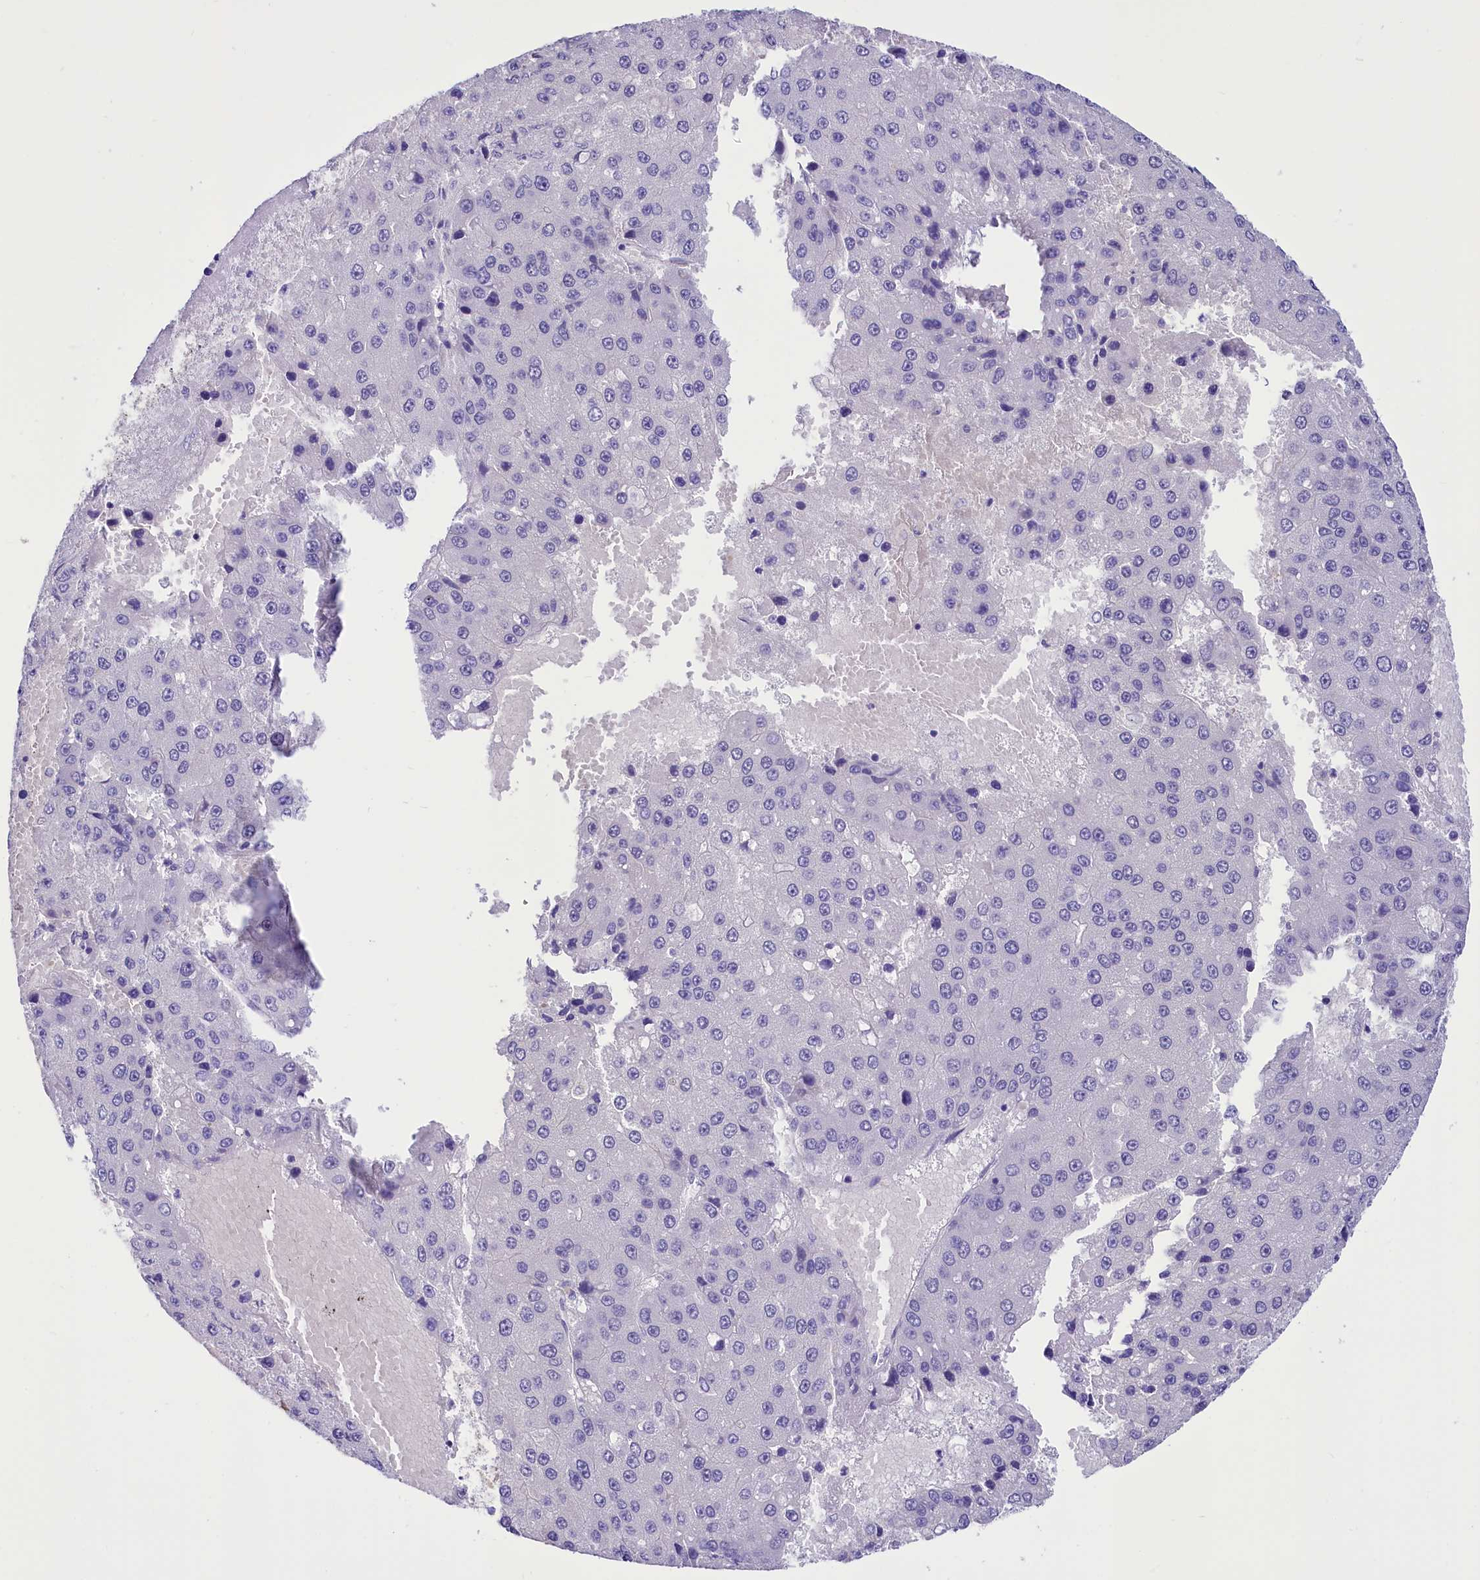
{"staining": {"intensity": "negative", "quantity": "none", "location": "none"}, "tissue": "liver cancer", "cell_type": "Tumor cells", "image_type": "cancer", "snomed": [{"axis": "morphology", "description": "Carcinoma, Hepatocellular, NOS"}, {"axis": "topography", "description": "Liver"}], "caption": "This photomicrograph is of liver hepatocellular carcinoma stained with IHC to label a protein in brown with the nuclei are counter-stained blue. There is no staining in tumor cells. The staining is performed using DAB brown chromogen with nuclei counter-stained in using hematoxylin.", "gene": "TTC36", "patient": {"sex": "female", "age": 73}}